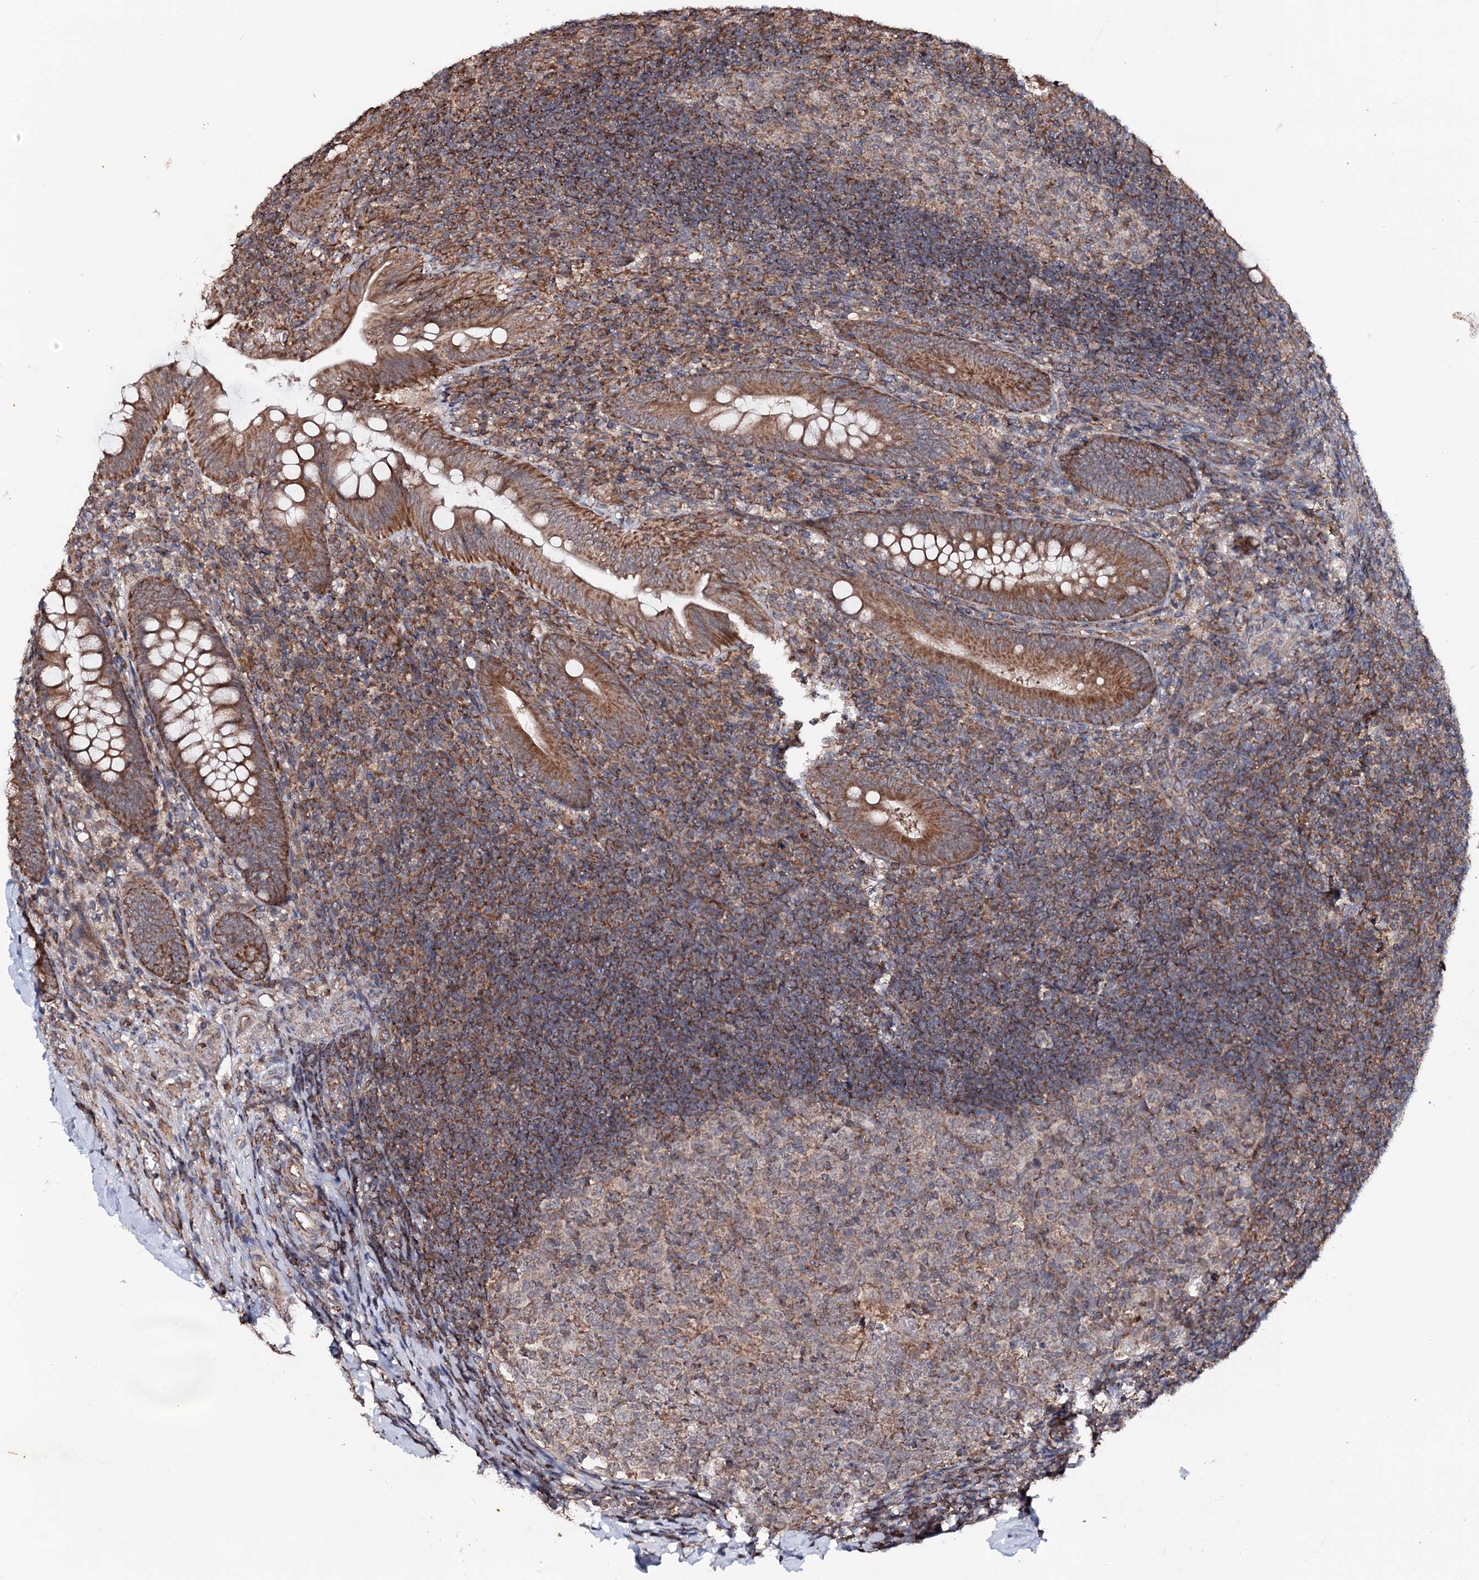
{"staining": {"intensity": "moderate", "quantity": ">75%", "location": "cytoplasmic/membranous"}, "tissue": "appendix", "cell_type": "Glandular cells", "image_type": "normal", "snomed": [{"axis": "morphology", "description": "Normal tissue, NOS"}, {"axis": "topography", "description": "Appendix"}], "caption": "Immunohistochemical staining of normal human appendix exhibits moderate cytoplasmic/membranous protein expression in about >75% of glandular cells. The staining was performed using DAB (3,3'-diaminobenzidine) to visualize the protein expression in brown, while the nuclei were stained in blue with hematoxylin (Magnification: 20x).", "gene": "MINDY3", "patient": {"sex": "male", "age": 14}}